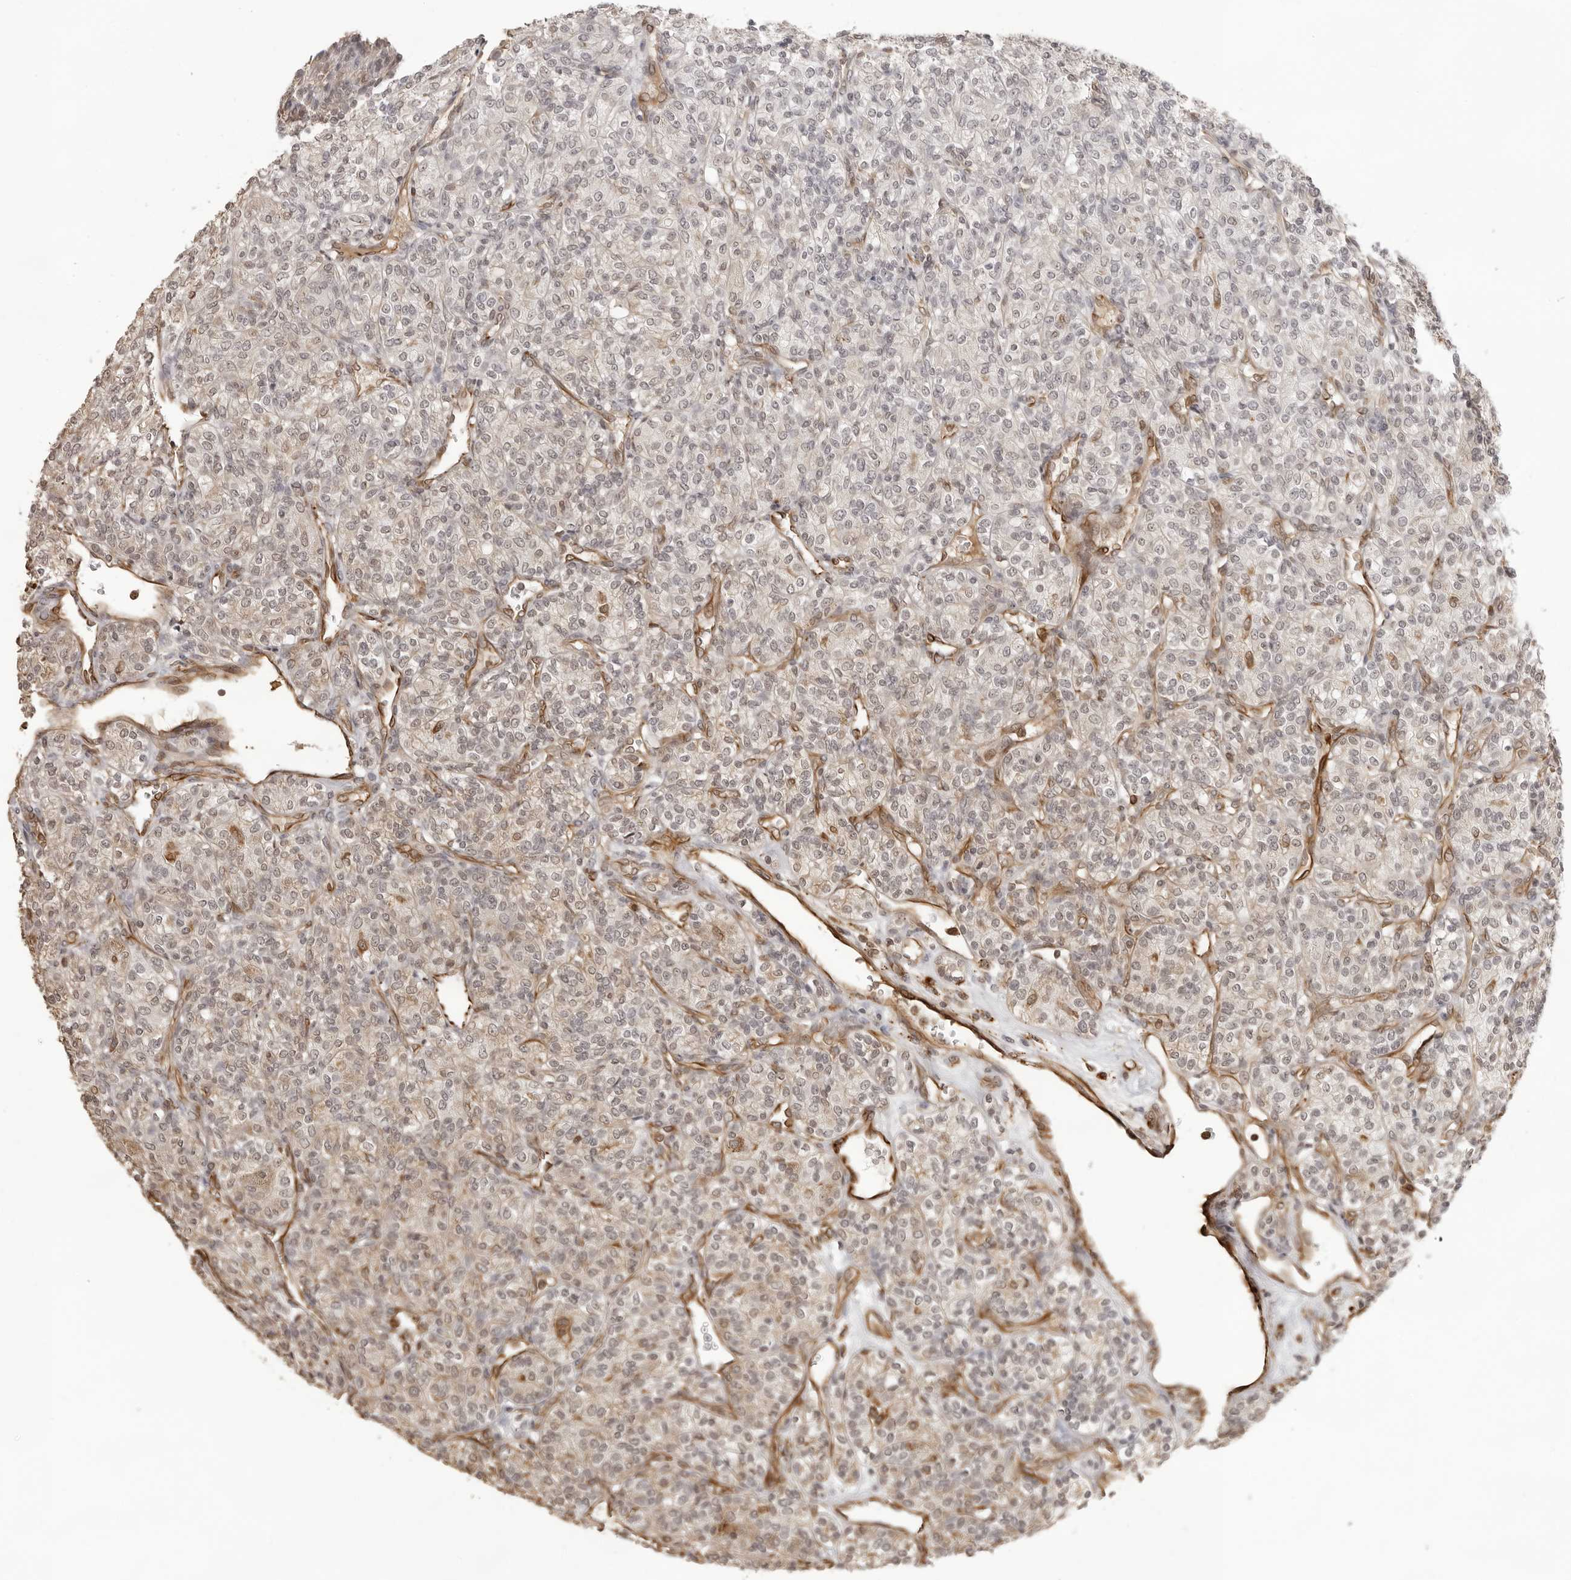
{"staining": {"intensity": "negative", "quantity": "none", "location": "none"}, "tissue": "renal cancer", "cell_type": "Tumor cells", "image_type": "cancer", "snomed": [{"axis": "morphology", "description": "Adenocarcinoma, NOS"}, {"axis": "topography", "description": "Kidney"}], "caption": "Image shows no significant protein staining in tumor cells of renal adenocarcinoma.", "gene": "DYNLT5", "patient": {"sex": "male", "age": 77}}